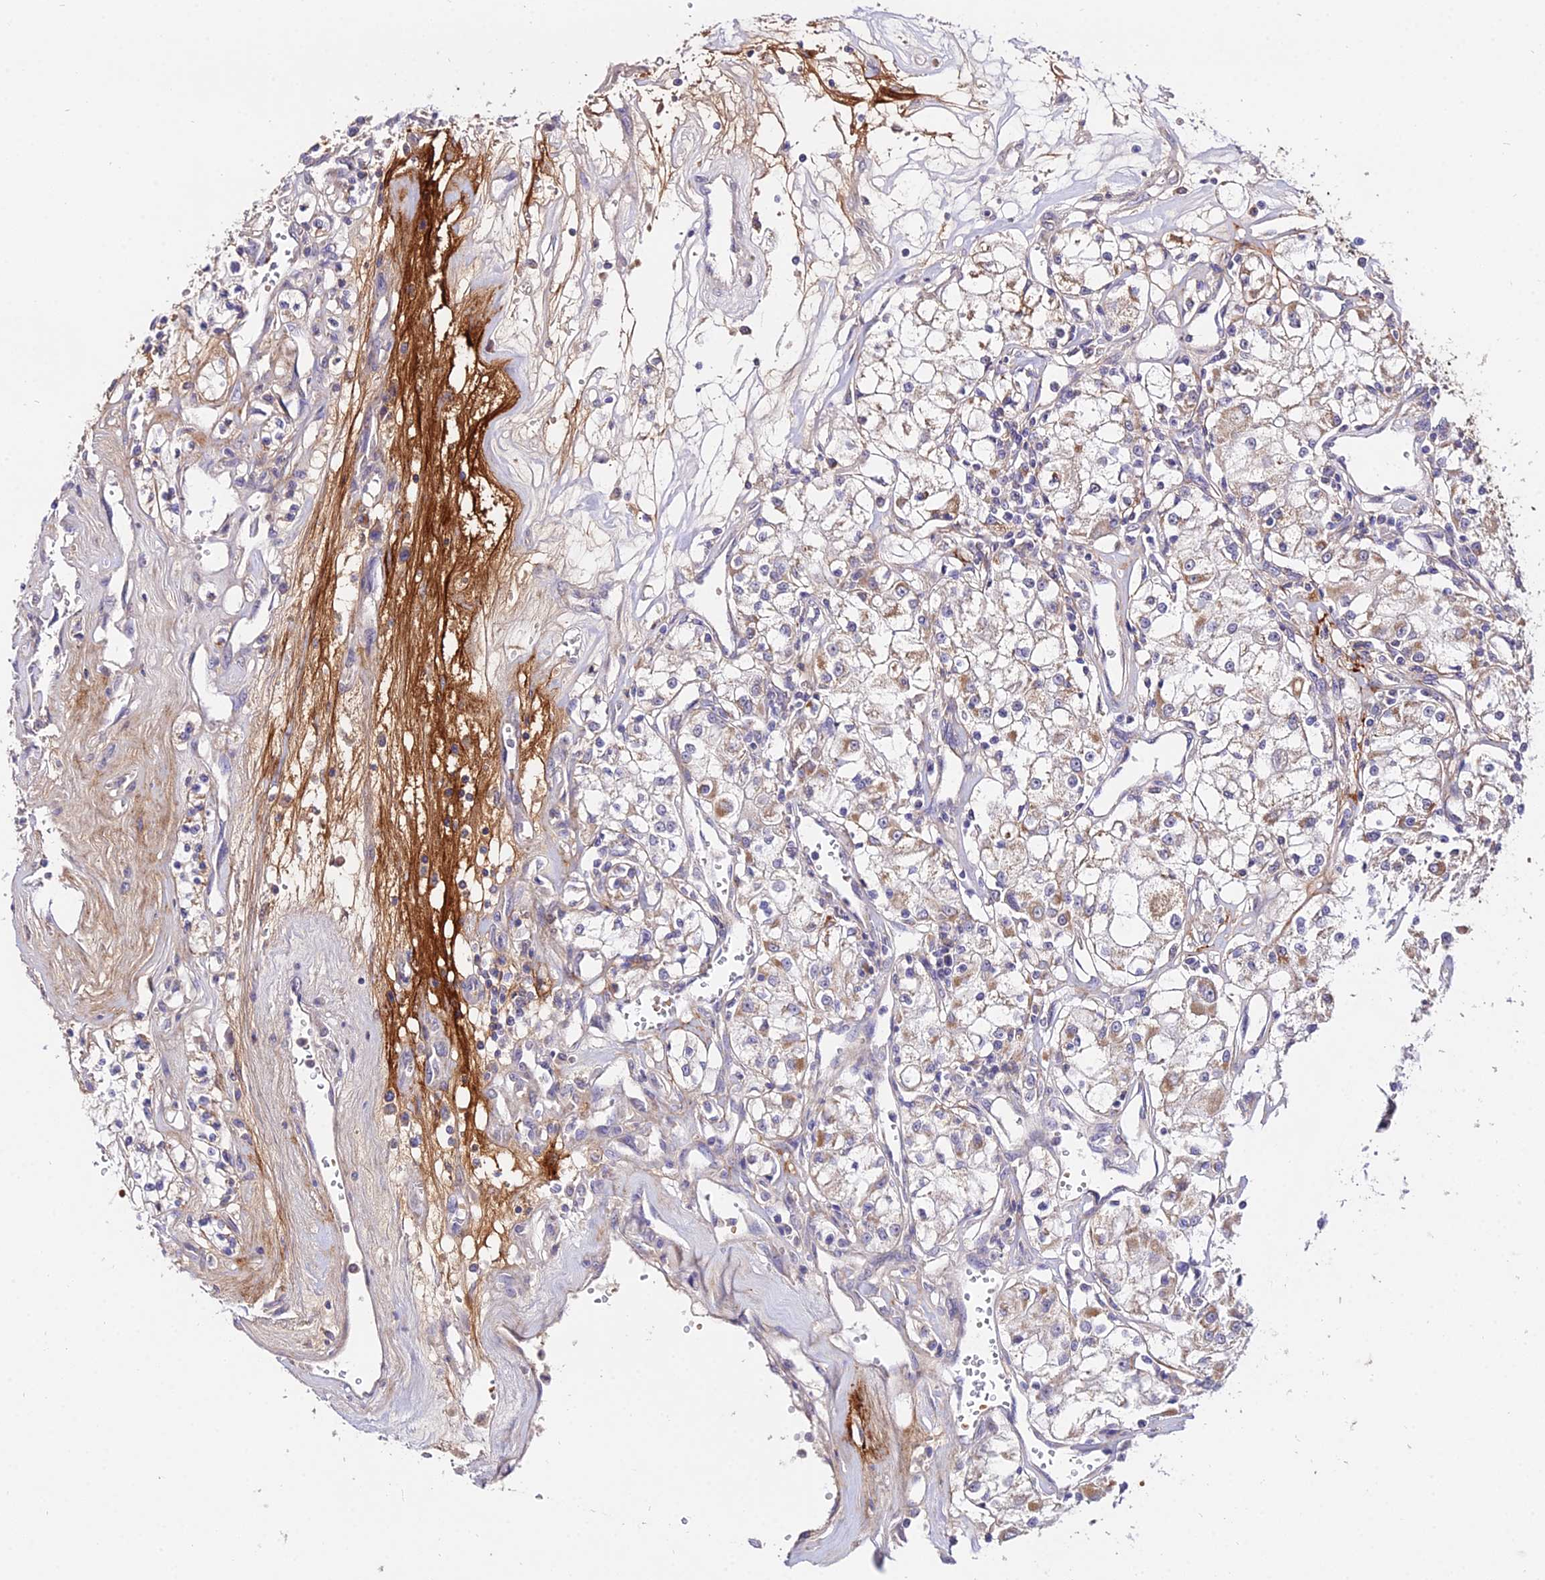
{"staining": {"intensity": "moderate", "quantity": "<25%", "location": "cytoplasmic/membranous"}, "tissue": "renal cancer", "cell_type": "Tumor cells", "image_type": "cancer", "snomed": [{"axis": "morphology", "description": "Adenocarcinoma, NOS"}, {"axis": "topography", "description": "Kidney"}], "caption": "The histopathology image shows a brown stain indicating the presence of a protein in the cytoplasmic/membranous of tumor cells in adenocarcinoma (renal).", "gene": "WDR5B", "patient": {"sex": "female", "age": 59}}